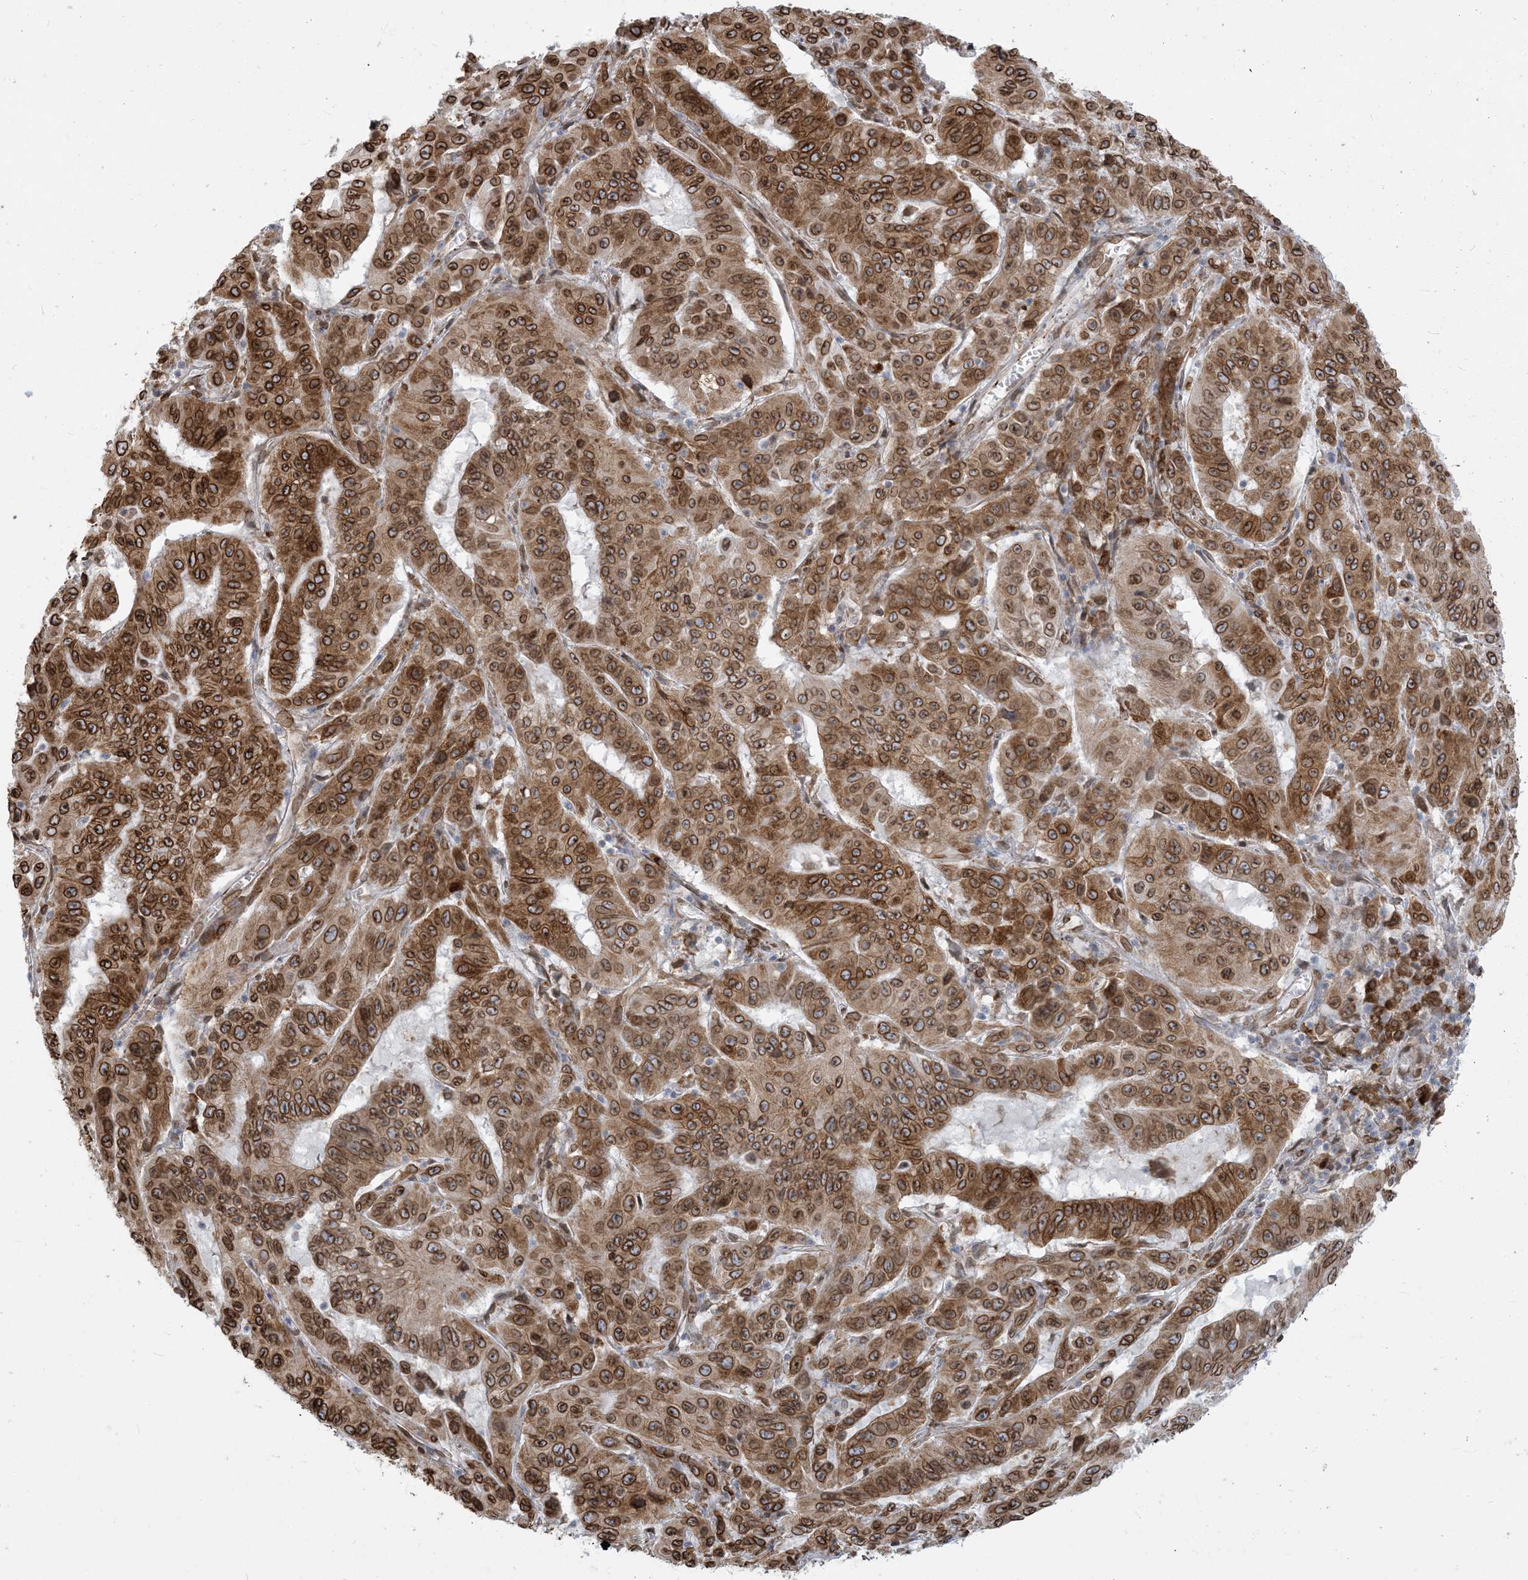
{"staining": {"intensity": "moderate", "quantity": ">75%", "location": "cytoplasmic/membranous,nuclear"}, "tissue": "pancreatic cancer", "cell_type": "Tumor cells", "image_type": "cancer", "snomed": [{"axis": "morphology", "description": "Adenocarcinoma, NOS"}, {"axis": "topography", "description": "Pancreas"}], "caption": "Tumor cells exhibit moderate cytoplasmic/membranous and nuclear positivity in approximately >75% of cells in adenocarcinoma (pancreatic).", "gene": "WWP1", "patient": {"sex": "male", "age": 63}}